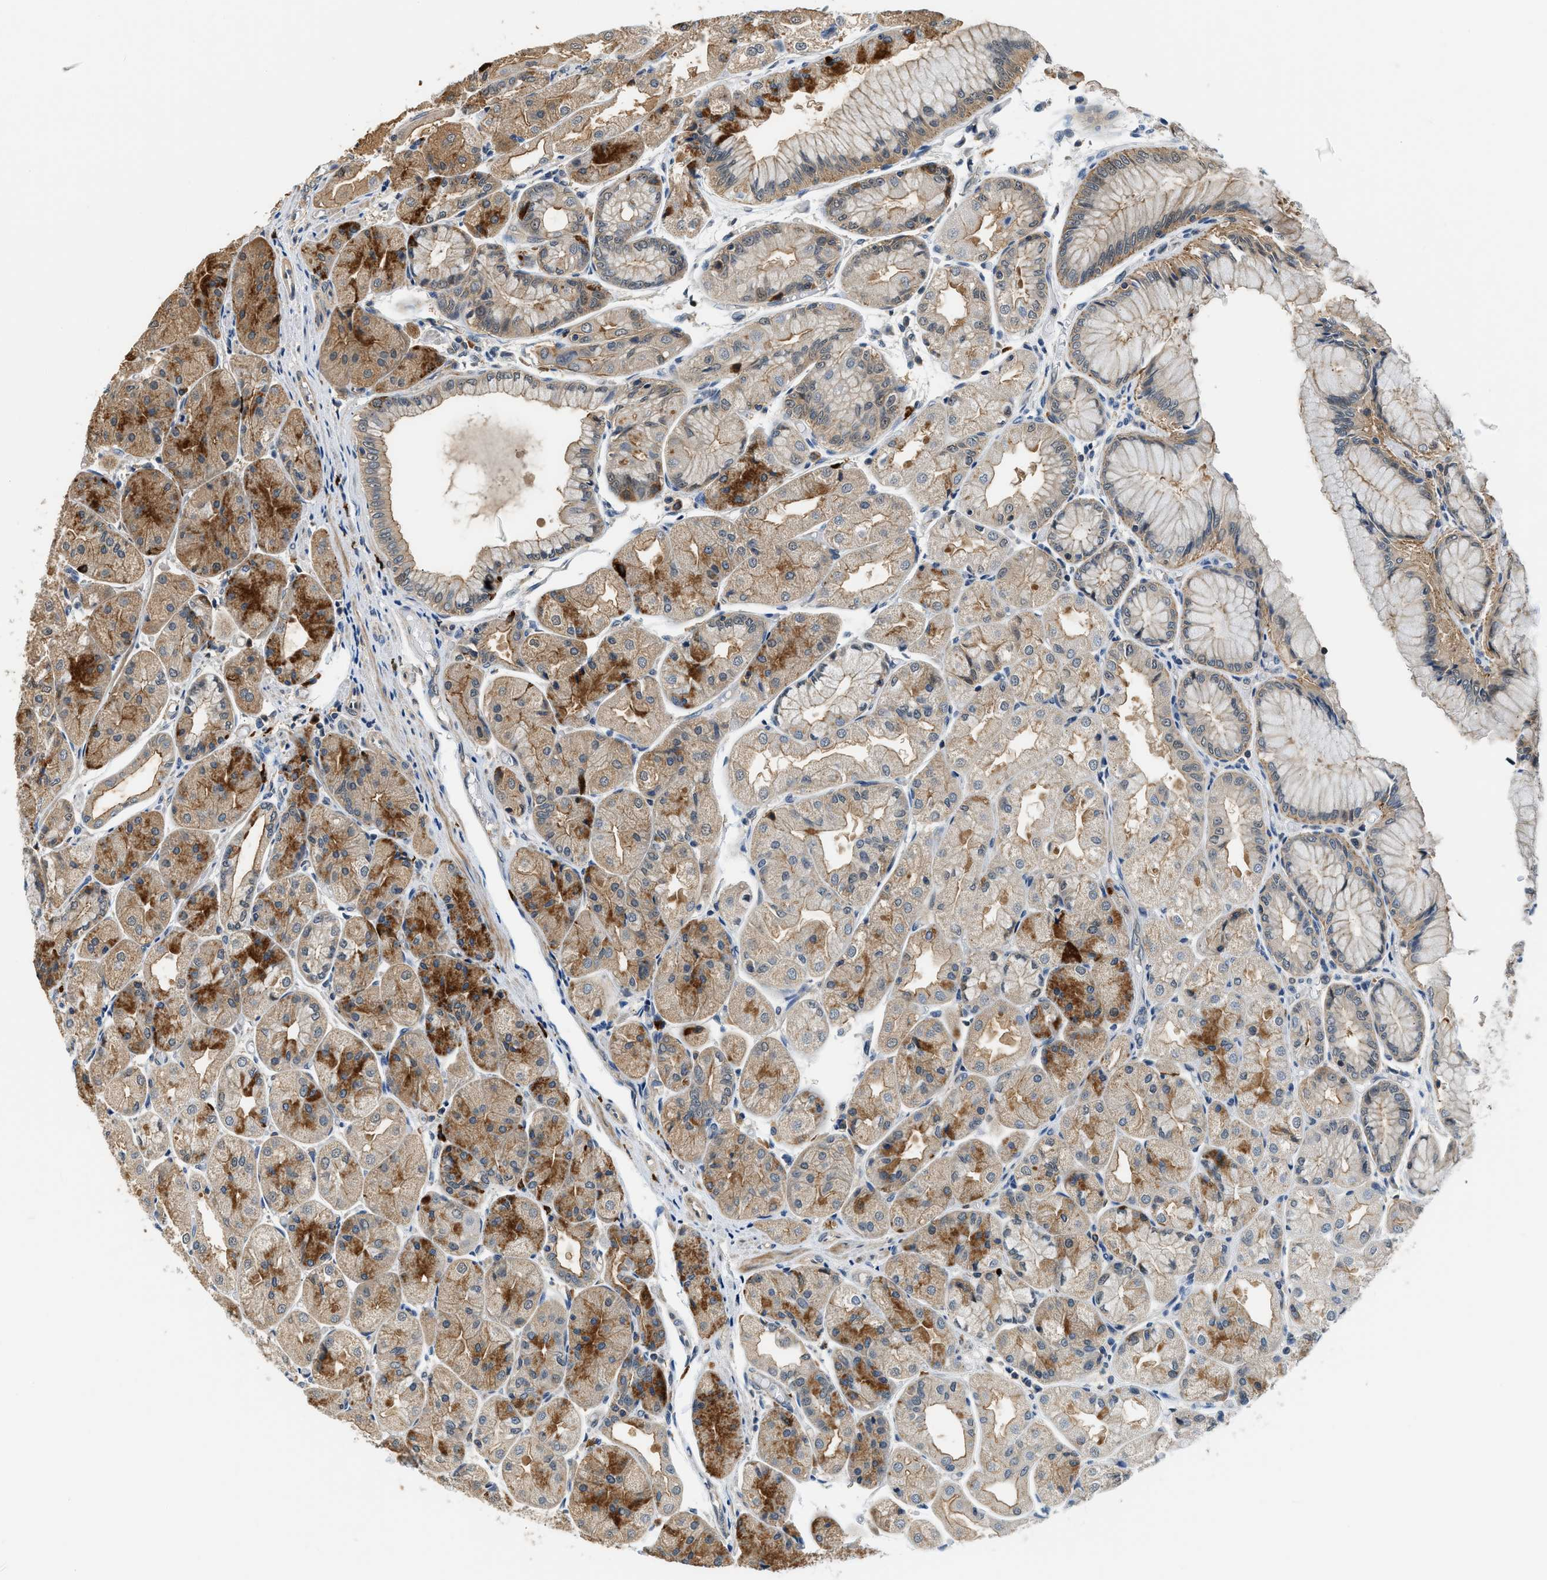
{"staining": {"intensity": "strong", "quantity": "25%-75%", "location": "cytoplasmic/membranous"}, "tissue": "stomach", "cell_type": "Glandular cells", "image_type": "normal", "snomed": [{"axis": "morphology", "description": "Normal tissue, NOS"}, {"axis": "topography", "description": "Stomach, upper"}], "caption": "An immunohistochemistry (IHC) photomicrograph of unremarkable tissue is shown. Protein staining in brown labels strong cytoplasmic/membranous positivity in stomach within glandular cells. The staining is performed using DAB brown chromogen to label protein expression. The nuclei are counter-stained blue using hematoxylin.", "gene": "CBLB", "patient": {"sex": "male", "age": 72}}